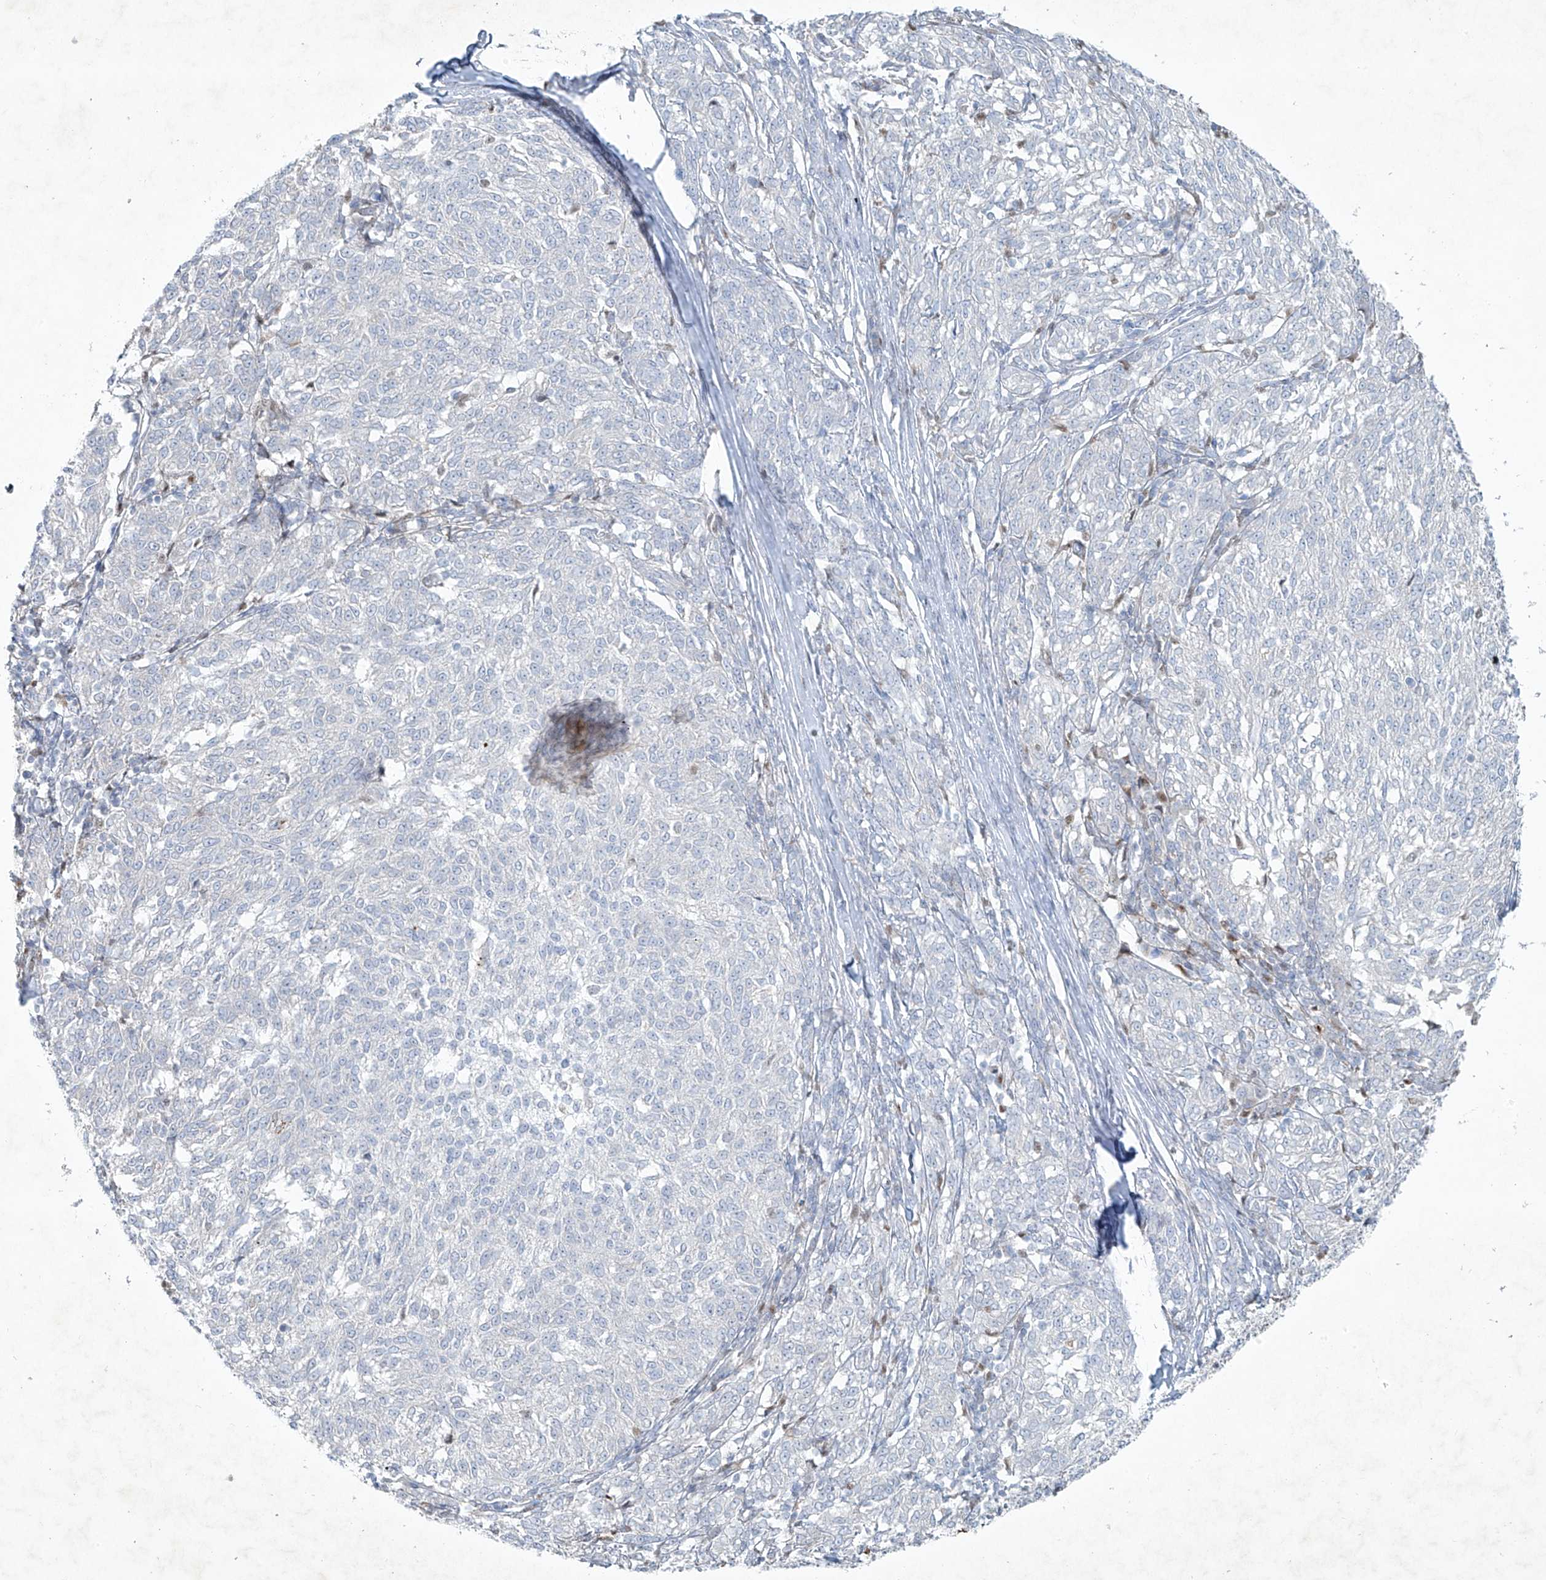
{"staining": {"intensity": "negative", "quantity": "none", "location": "none"}, "tissue": "melanoma", "cell_type": "Tumor cells", "image_type": "cancer", "snomed": [{"axis": "morphology", "description": "Malignant melanoma, NOS"}, {"axis": "topography", "description": "Skin"}], "caption": "Immunohistochemistry (IHC) histopathology image of neoplastic tissue: malignant melanoma stained with DAB (3,3'-diaminobenzidine) reveals no significant protein positivity in tumor cells.", "gene": "TUBE1", "patient": {"sex": "female", "age": 72}}